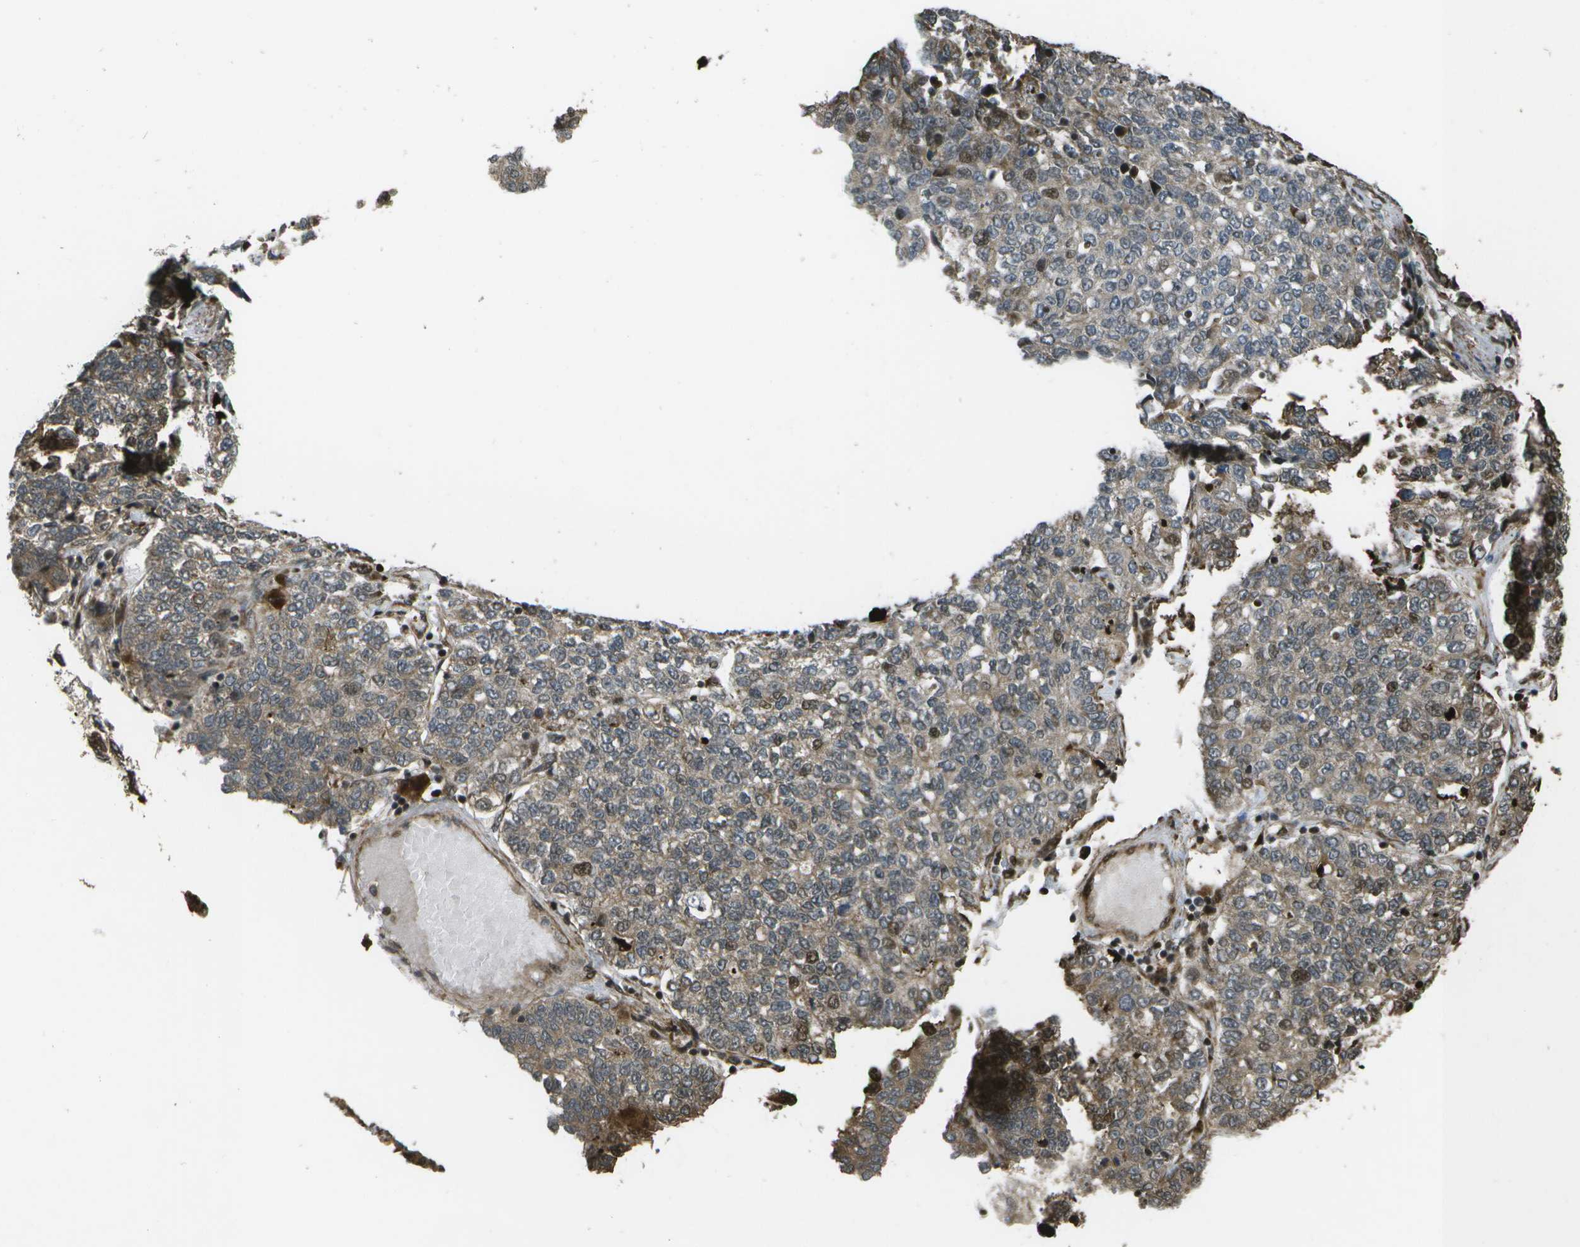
{"staining": {"intensity": "weak", "quantity": "25%-75%", "location": "cytoplasmic/membranous,nuclear"}, "tissue": "lung cancer", "cell_type": "Tumor cells", "image_type": "cancer", "snomed": [{"axis": "morphology", "description": "Adenocarcinoma, NOS"}, {"axis": "topography", "description": "Lung"}], "caption": "Tumor cells demonstrate low levels of weak cytoplasmic/membranous and nuclear staining in approximately 25%-75% of cells in human adenocarcinoma (lung). Immunohistochemistry (ihc) stains the protein of interest in brown and the nuclei are stained blue.", "gene": "AXIN2", "patient": {"sex": "male", "age": 49}}